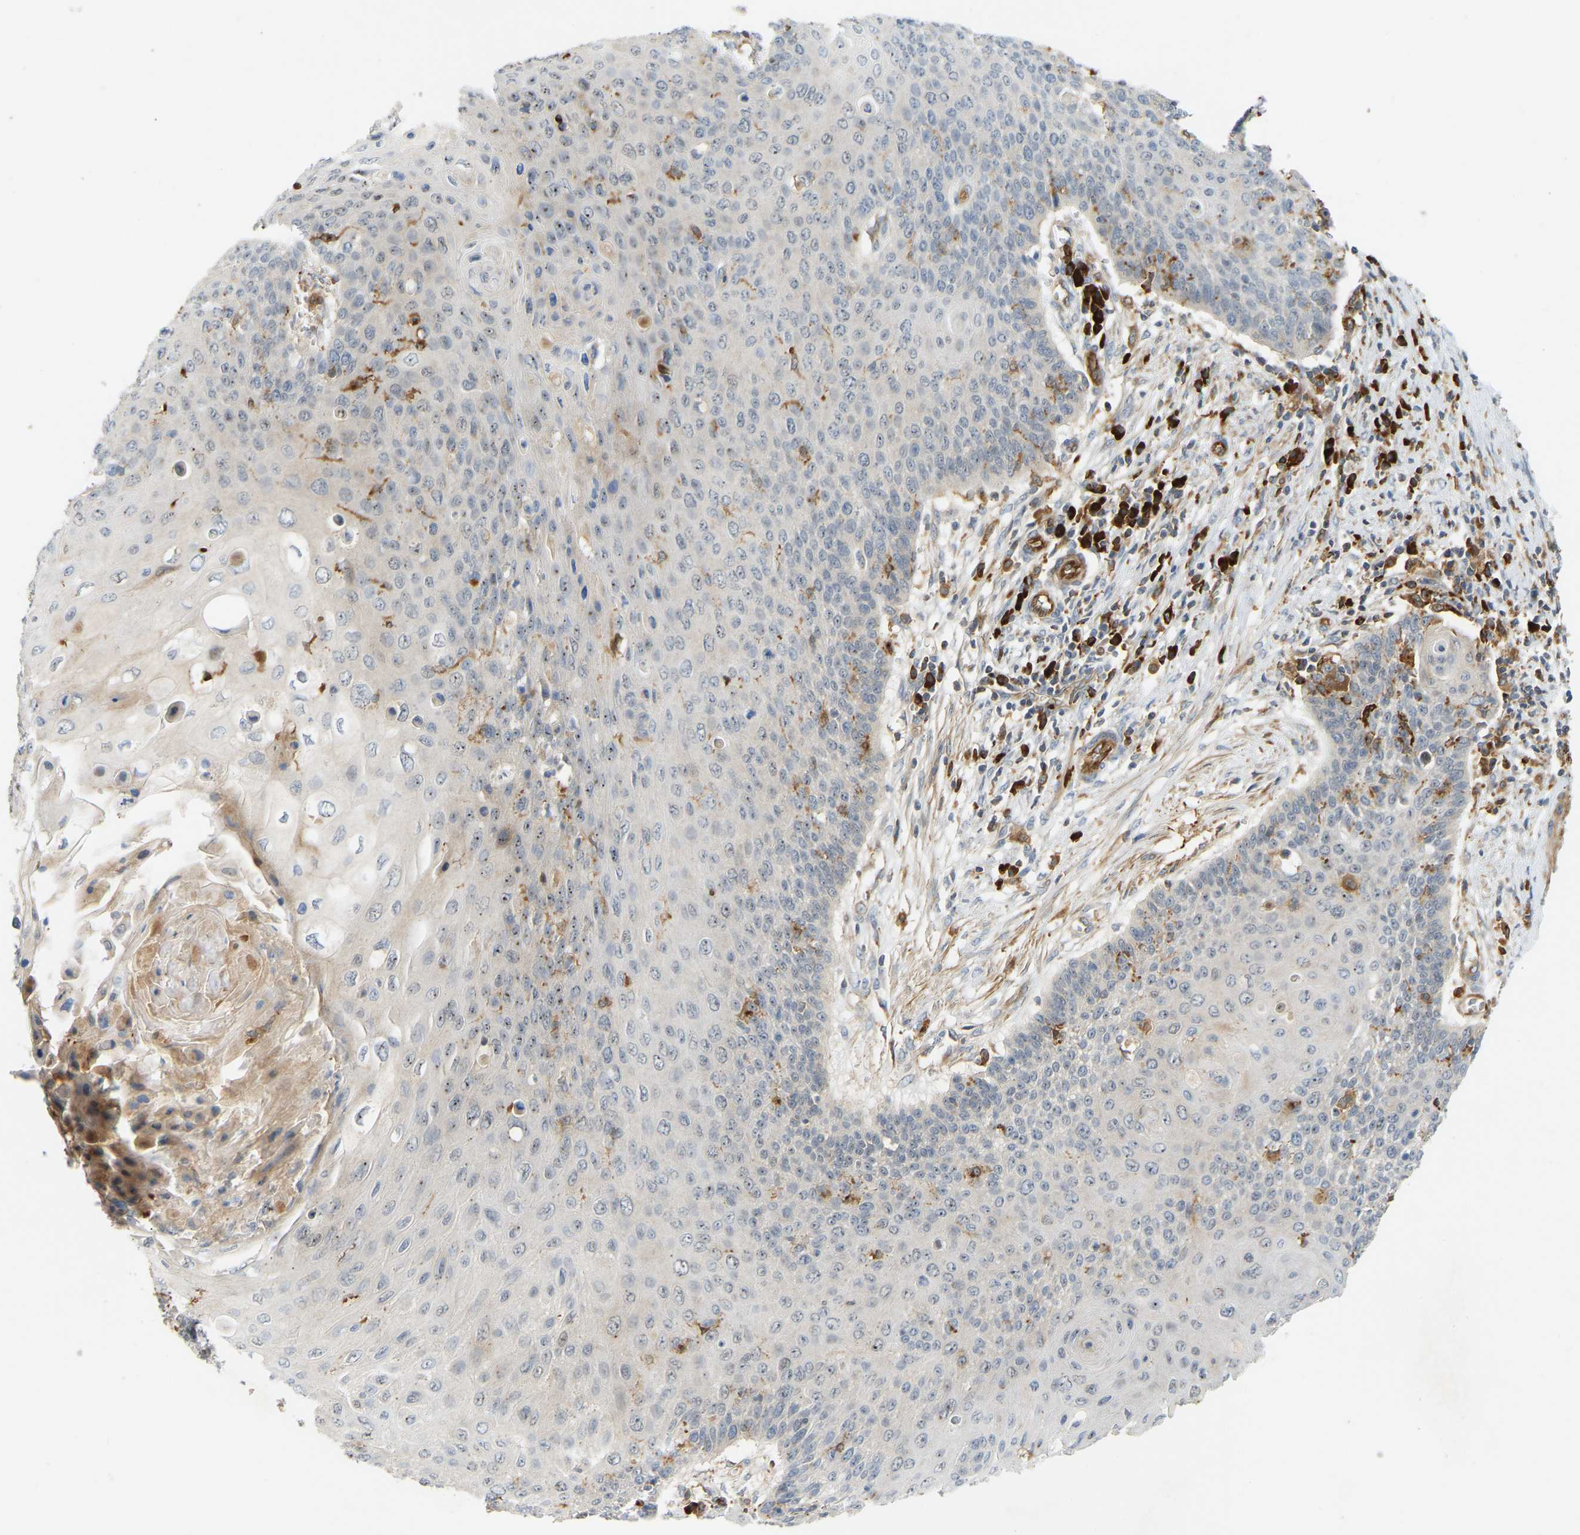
{"staining": {"intensity": "moderate", "quantity": "<25%", "location": "cytoplasmic/membranous"}, "tissue": "cervical cancer", "cell_type": "Tumor cells", "image_type": "cancer", "snomed": [{"axis": "morphology", "description": "Squamous cell carcinoma, NOS"}, {"axis": "topography", "description": "Cervix"}], "caption": "IHC image of neoplastic tissue: human squamous cell carcinoma (cervical) stained using immunohistochemistry displays low levels of moderate protein expression localized specifically in the cytoplasmic/membranous of tumor cells, appearing as a cytoplasmic/membranous brown color.", "gene": "PLCG2", "patient": {"sex": "female", "age": 39}}